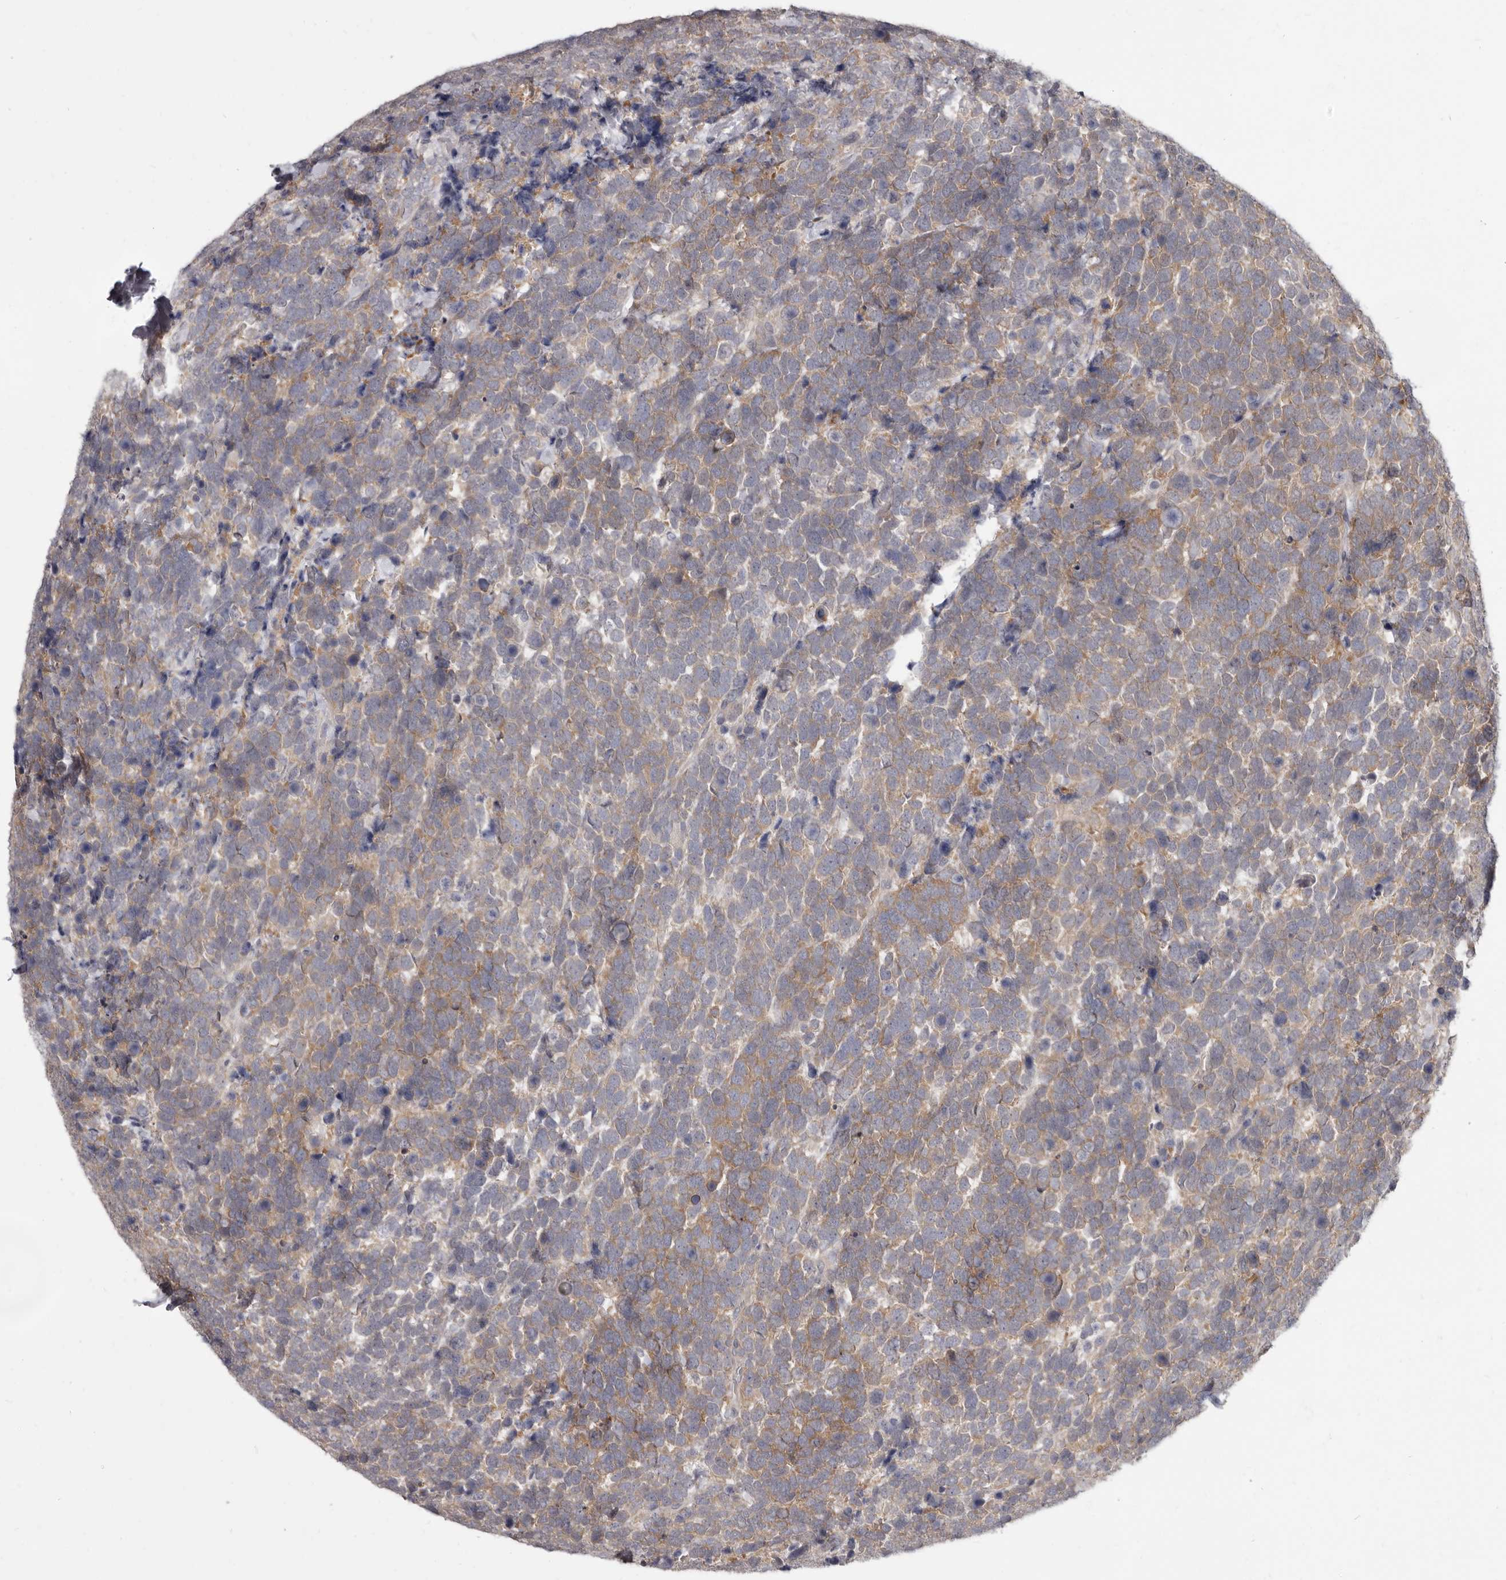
{"staining": {"intensity": "moderate", "quantity": "25%-75%", "location": "cytoplasmic/membranous"}, "tissue": "urothelial cancer", "cell_type": "Tumor cells", "image_type": "cancer", "snomed": [{"axis": "morphology", "description": "Urothelial carcinoma, High grade"}, {"axis": "topography", "description": "Urinary bladder"}], "caption": "A brown stain labels moderate cytoplasmic/membranous staining of a protein in human high-grade urothelial carcinoma tumor cells.", "gene": "GSK3B", "patient": {"sex": "female", "age": 82}}